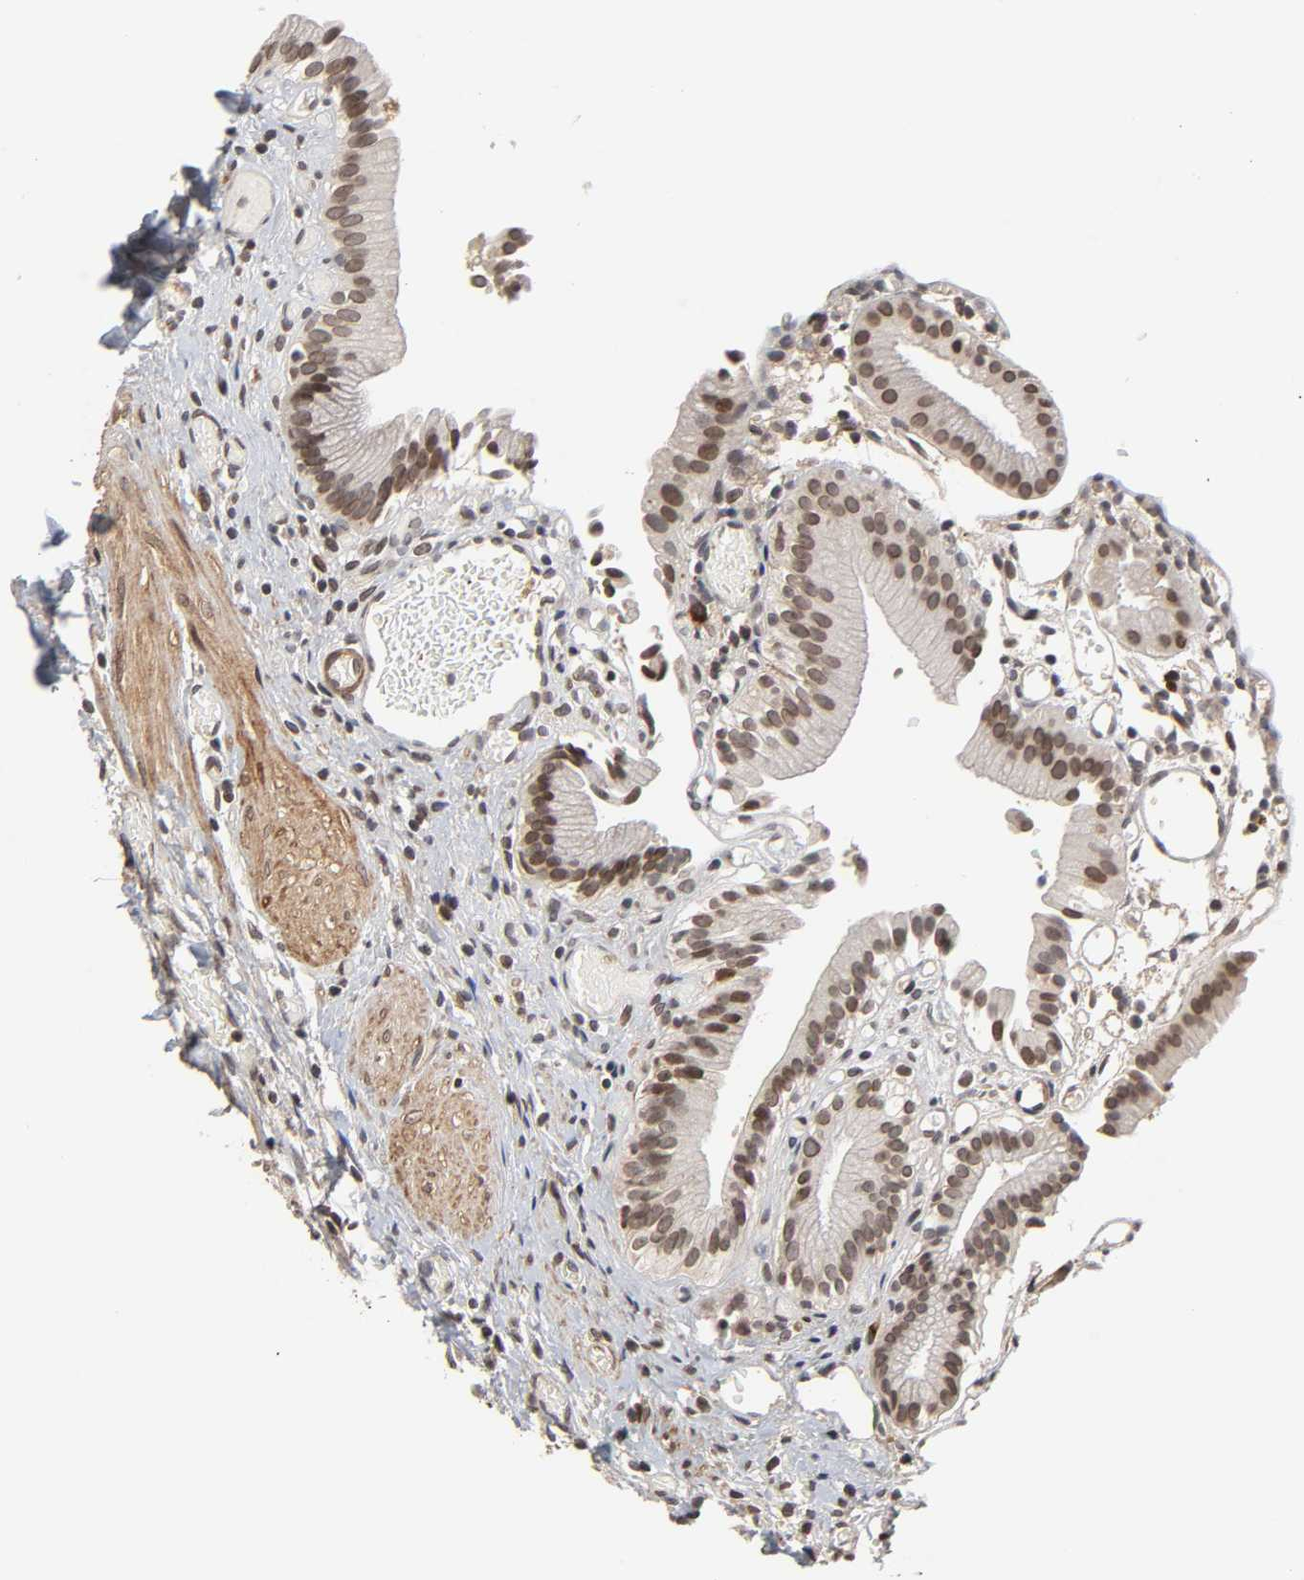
{"staining": {"intensity": "moderate", "quantity": ">75%", "location": "cytoplasmic/membranous,nuclear"}, "tissue": "gallbladder", "cell_type": "Glandular cells", "image_type": "normal", "snomed": [{"axis": "morphology", "description": "Normal tissue, NOS"}, {"axis": "topography", "description": "Gallbladder"}], "caption": "A high-resolution image shows immunohistochemistry staining of normal gallbladder, which demonstrates moderate cytoplasmic/membranous,nuclear staining in approximately >75% of glandular cells. Nuclei are stained in blue.", "gene": "CPN2", "patient": {"sex": "male", "age": 65}}